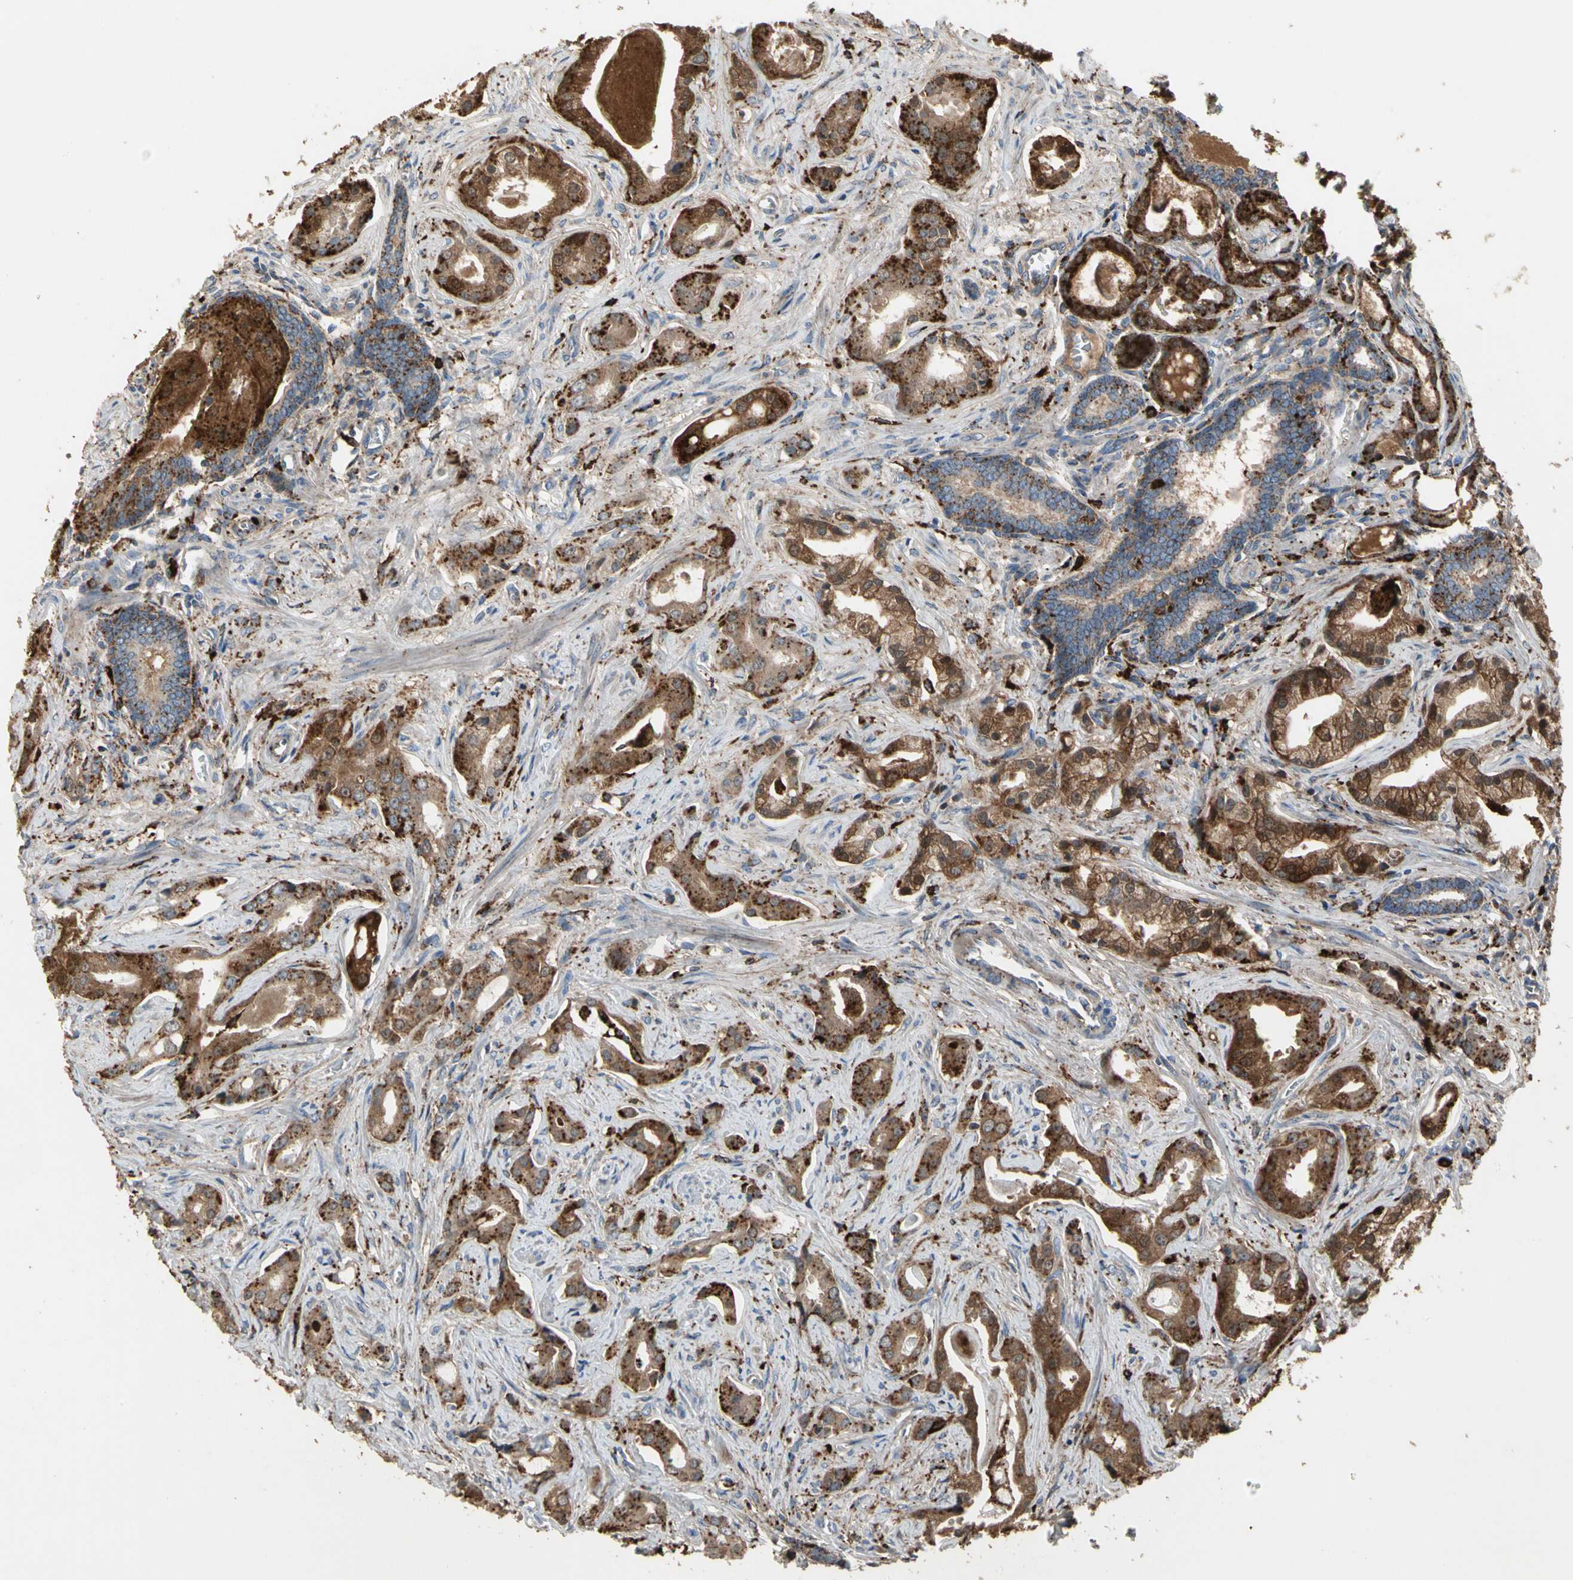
{"staining": {"intensity": "strong", "quantity": ">75%", "location": "cytoplasmic/membranous"}, "tissue": "prostate cancer", "cell_type": "Tumor cells", "image_type": "cancer", "snomed": [{"axis": "morphology", "description": "Adenocarcinoma, Low grade"}, {"axis": "topography", "description": "Prostate"}], "caption": "Strong cytoplasmic/membranous staining for a protein is identified in approximately >75% of tumor cells of prostate cancer using immunohistochemistry.", "gene": "GM2A", "patient": {"sex": "male", "age": 59}}